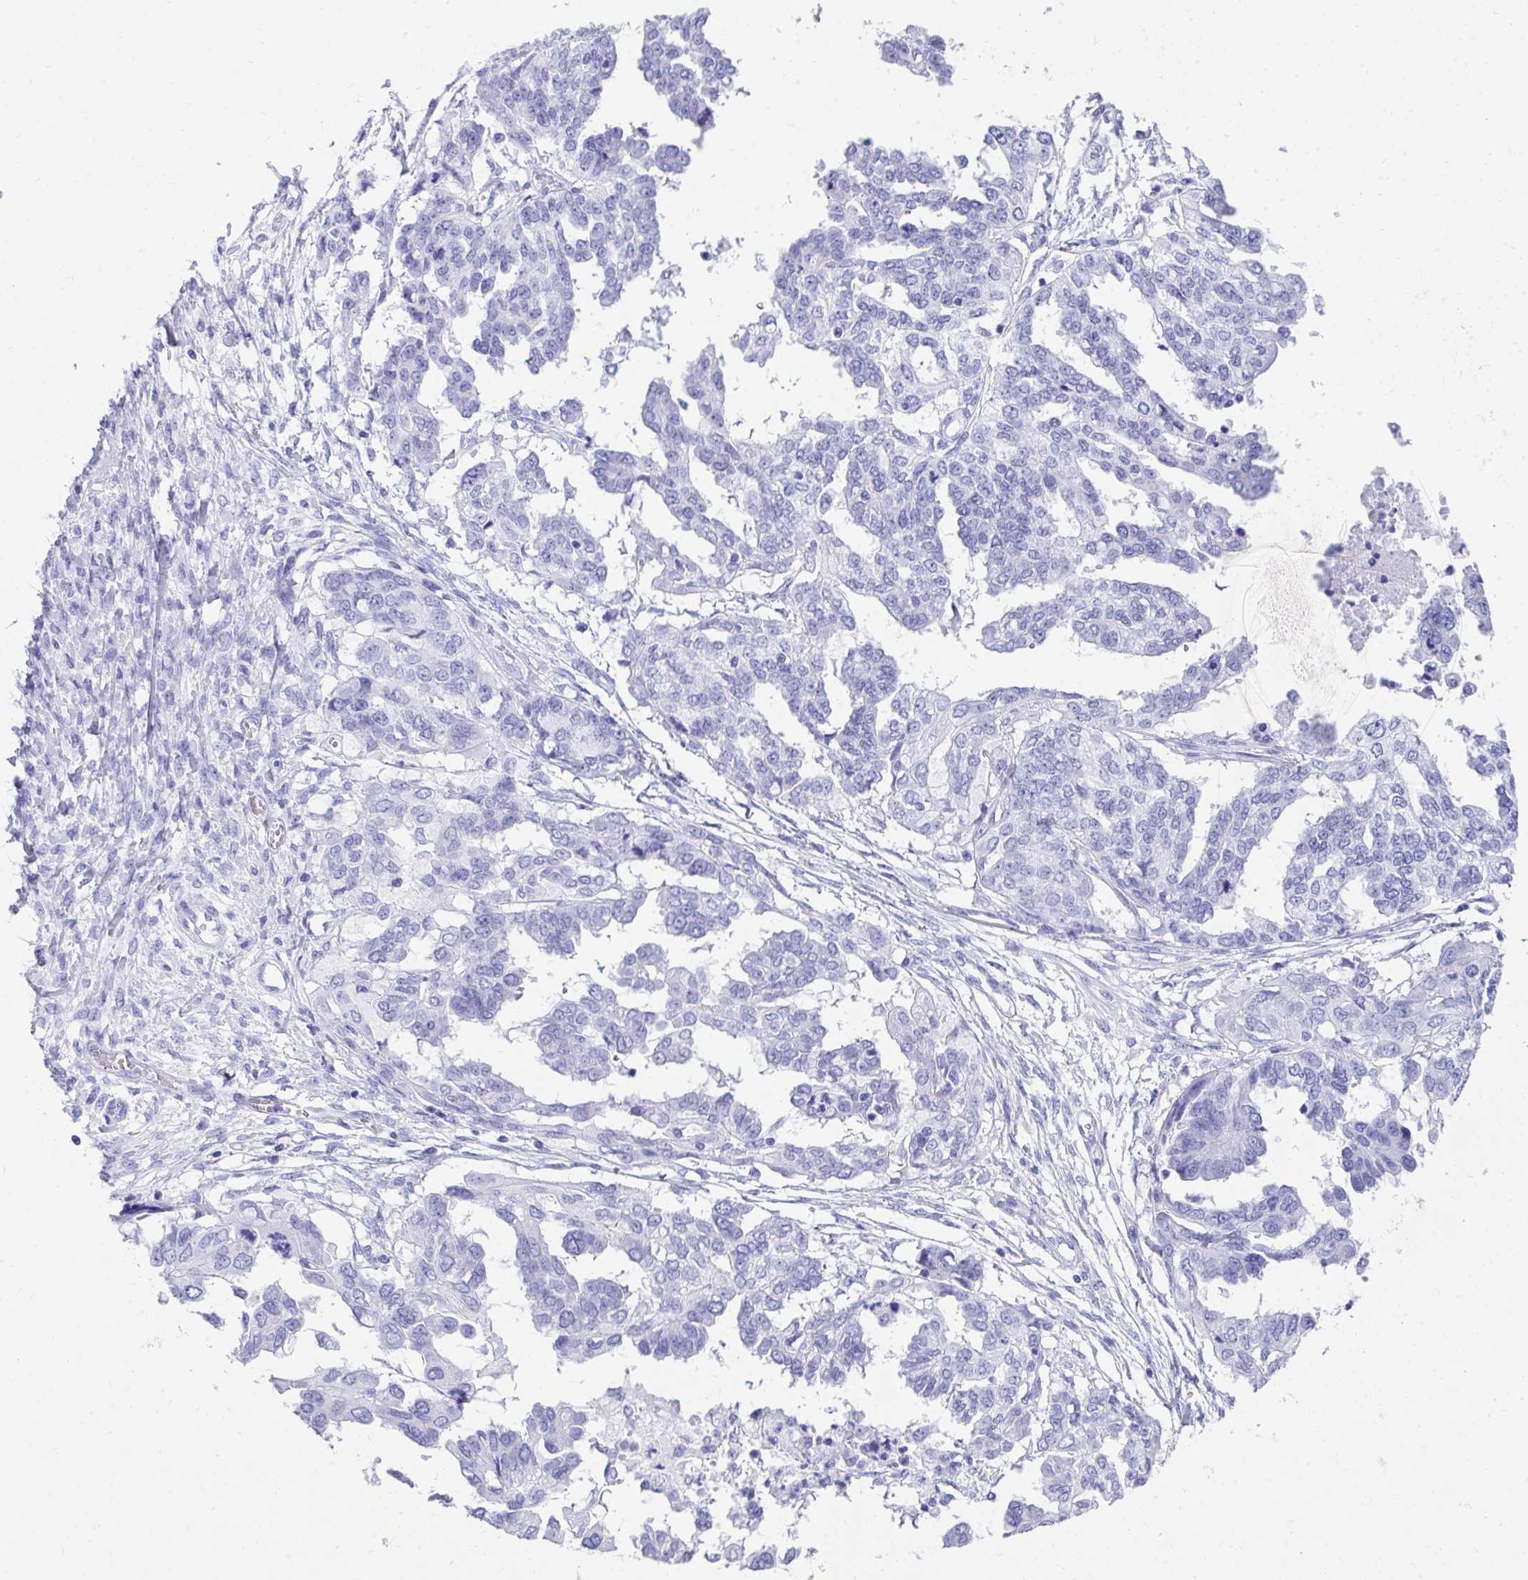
{"staining": {"intensity": "negative", "quantity": "none", "location": "none"}, "tissue": "ovarian cancer", "cell_type": "Tumor cells", "image_type": "cancer", "snomed": [{"axis": "morphology", "description": "Cystadenocarcinoma, serous, NOS"}, {"axis": "topography", "description": "Ovary"}], "caption": "There is no significant positivity in tumor cells of ovarian cancer (serous cystadenocarcinoma). (Brightfield microscopy of DAB (3,3'-diaminobenzidine) immunohistochemistry (IHC) at high magnification).", "gene": "HGD", "patient": {"sex": "female", "age": 53}}